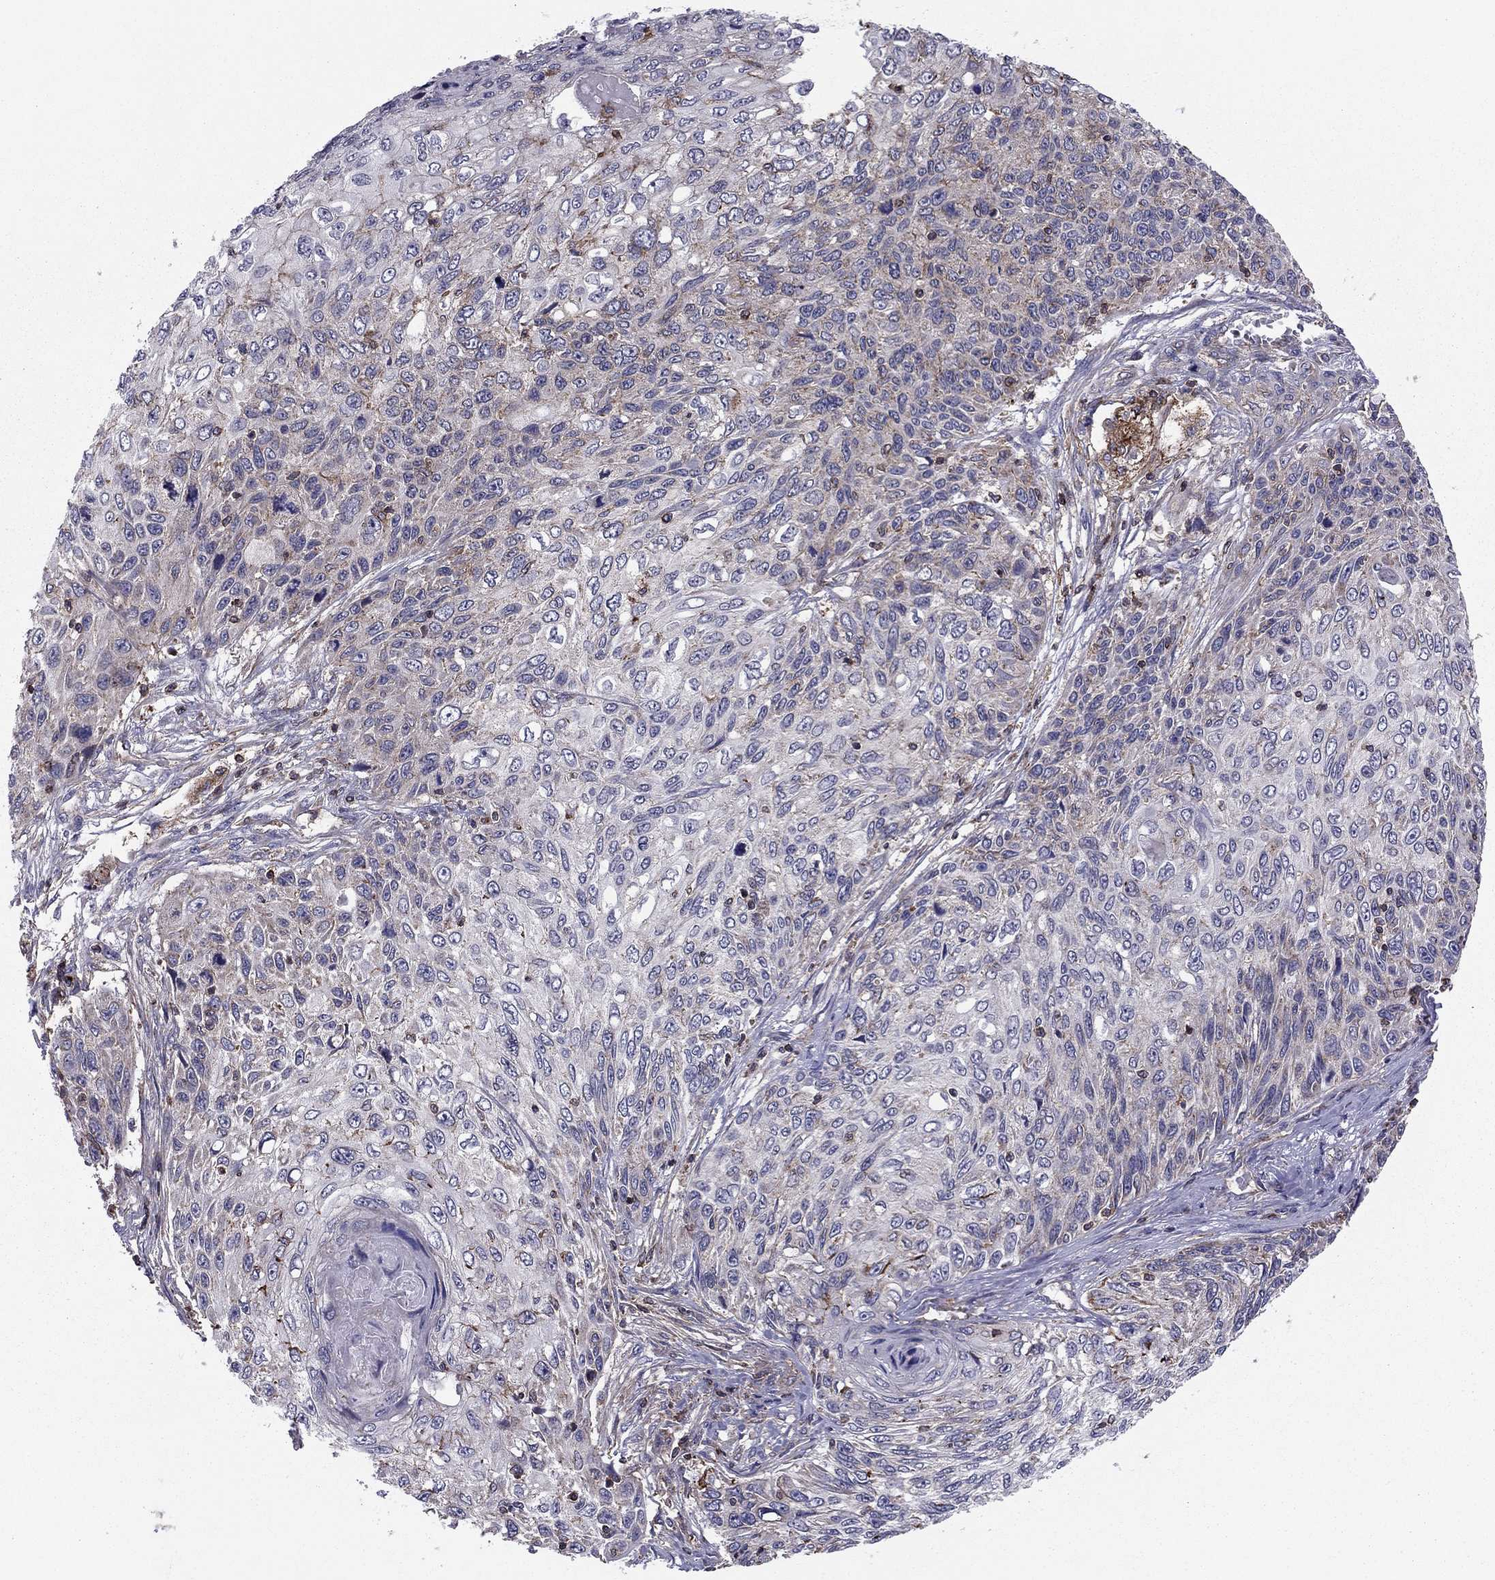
{"staining": {"intensity": "weak", "quantity": "<25%", "location": "cytoplasmic/membranous"}, "tissue": "skin cancer", "cell_type": "Tumor cells", "image_type": "cancer", "snomed": [{"axis": "morphology", "description": "Squamous cell carcinoma, NOS"}, {"axis": "topography", "description": "Skin"}], "caption": "IHC photomicrograph of neoplastic tissue: skin cancer stained with DAB displays no significant protein staining in tumor cells. Nuclei are stained in blue.", "gene": "ALG6", "patient": {"sex": "male", "age": 92}}